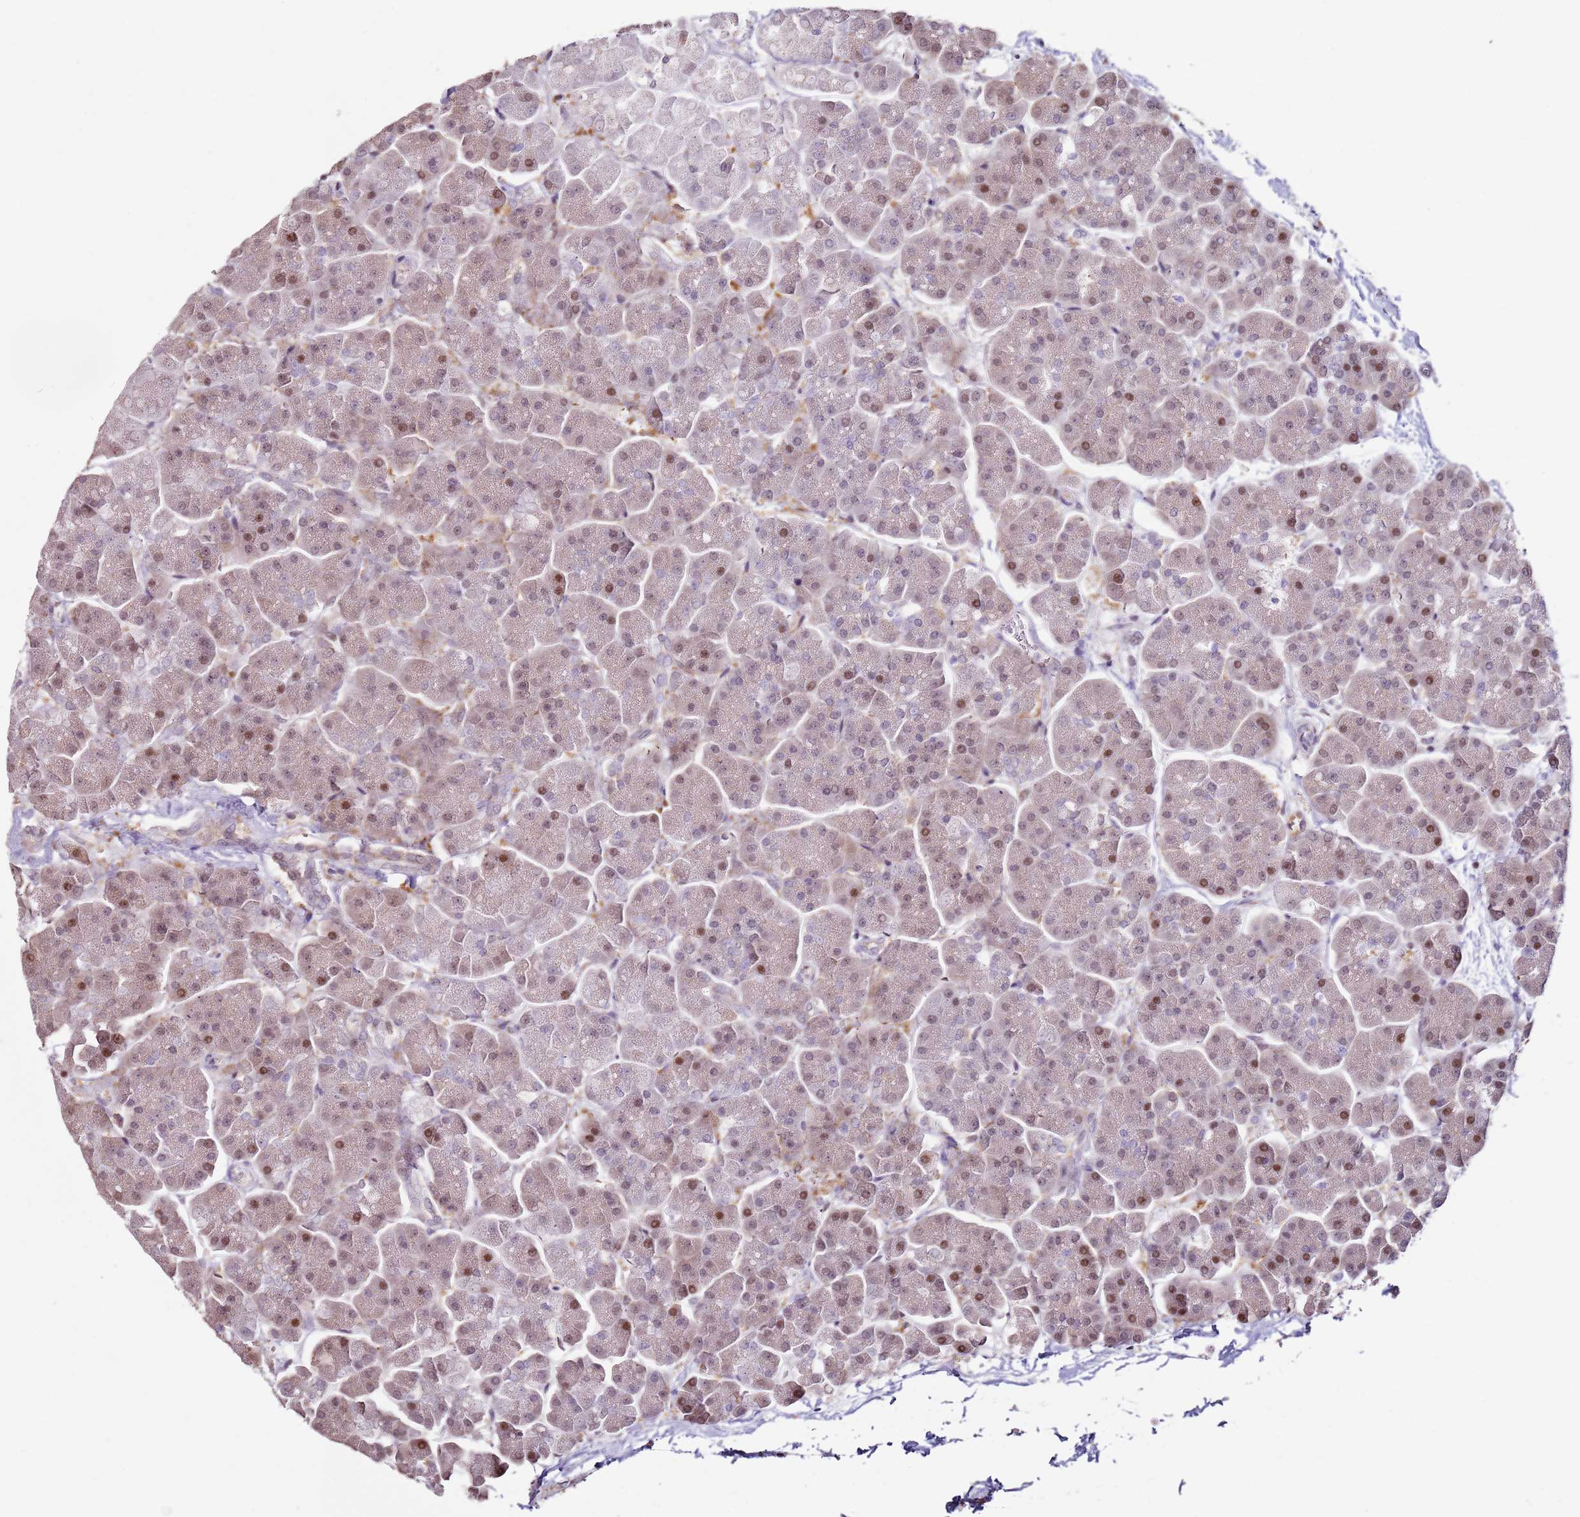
{"staining": {"intensity": "moderate", "quantity": "25%-75%", "location": "cytoplasmic/membranous,nuclear"}, "tissue": "pancreas", "cell_type": "Exocrine glandular cells", "image_type": "normal", "snomed": [{"axis": "morphology", "description": "Normal tissue, NOS"}, {"axis": "topography", "description": "Pancreas"}, {"axis": "topography", "description": "Peripheral nerve tissue"}], "caption": "IHC of benign pancreas shows medium levels of moderate cytoplasmic/membranous,nuclear expression in about 25%-75% of exocrine glandular cells. (brown staining indicates protein expression, while blue staining denotes nuclei).", "gene": "PSMD4", "patient": {"sex": "male", "age": 54}}